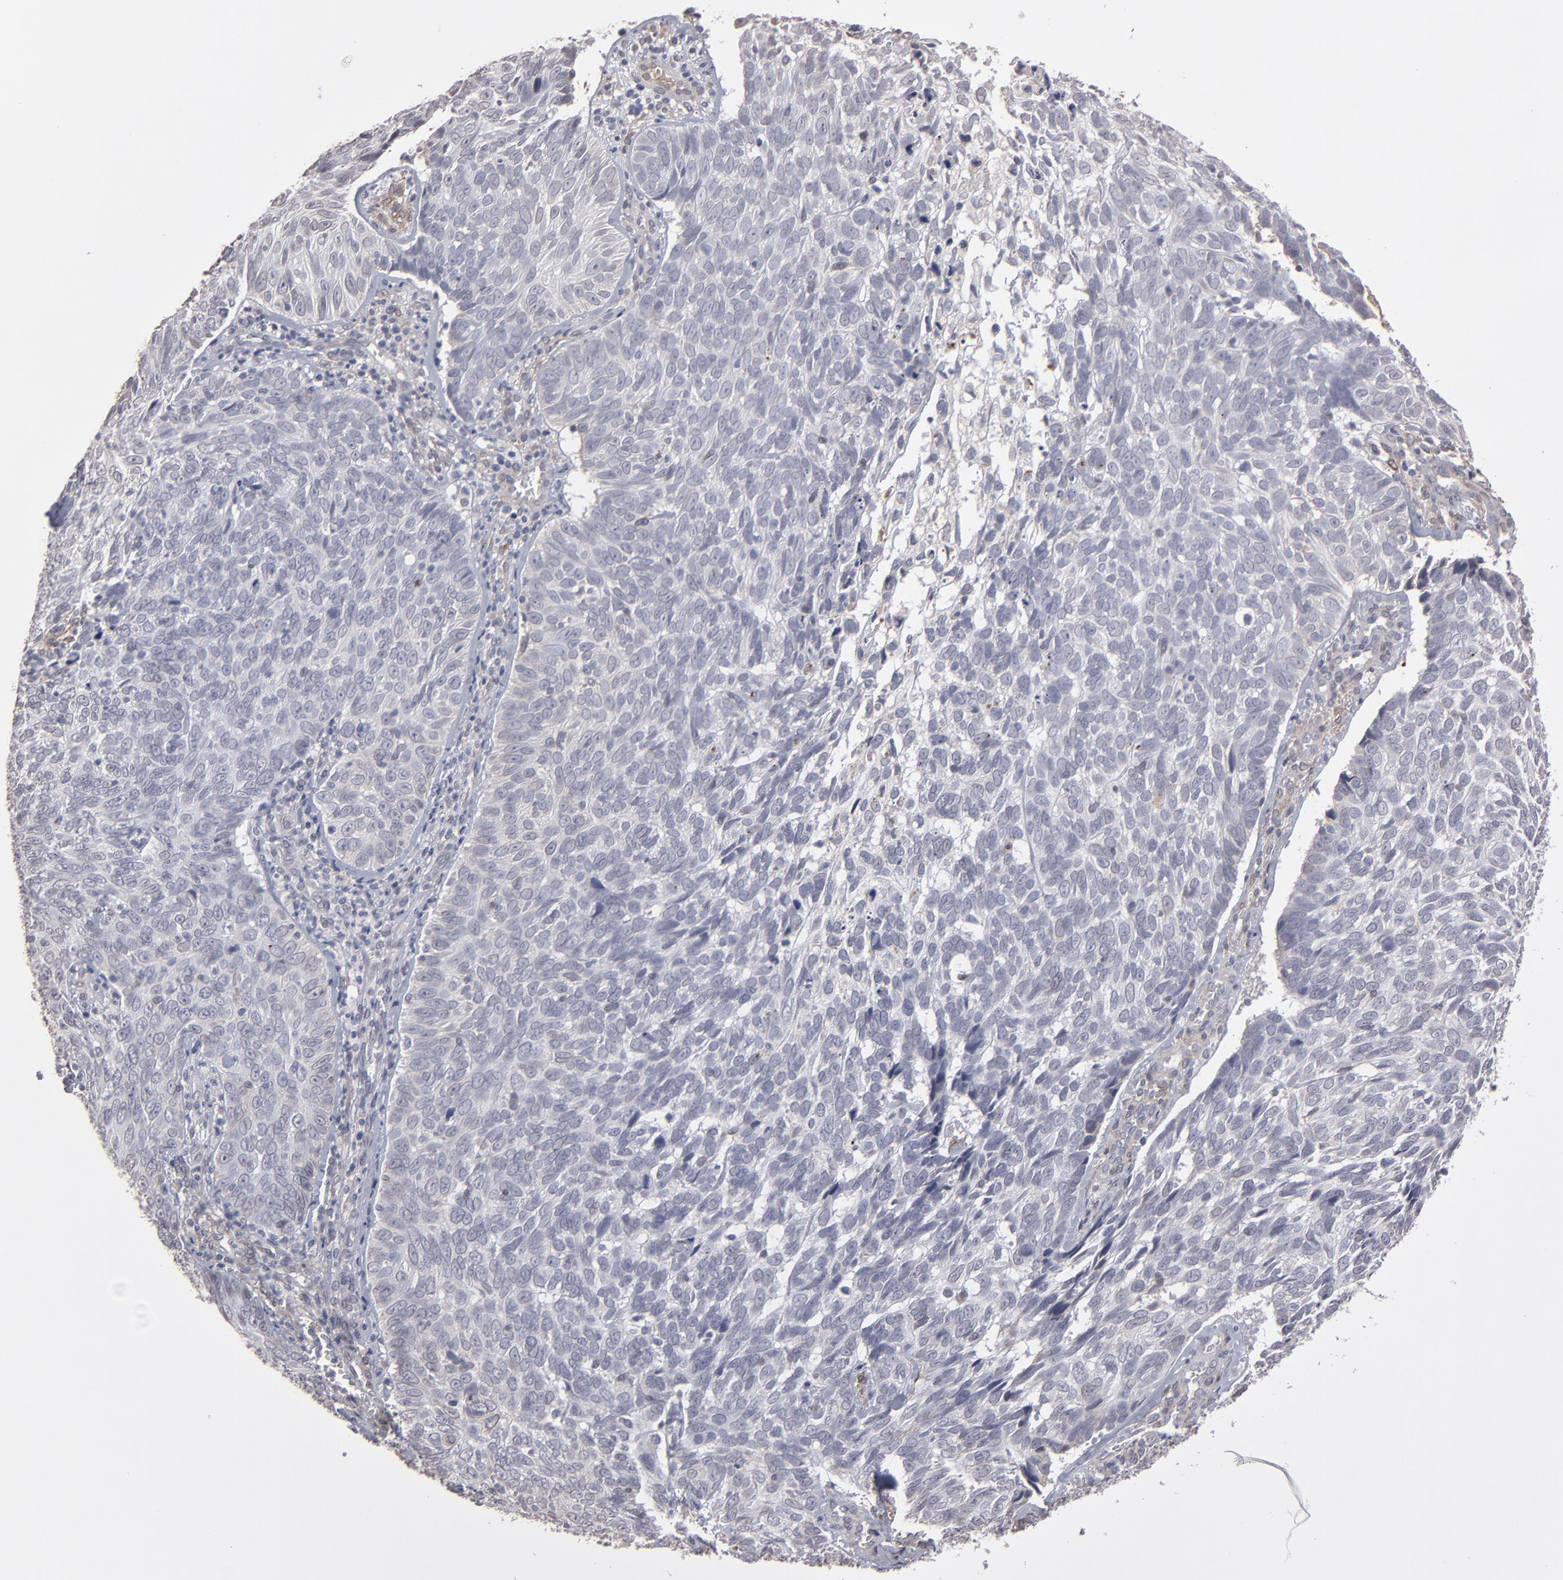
{"staining": {"intensity": "weak", "quantity": "<25%", "location": "cytoplasmic/membranous"}, "tissue": "skin cancer", "cell_type": "Tumor cells", "image_type": "cancer", "snomed": [{"axis": "morphology", "description": "Basal cell carcinoma"}, {"axis": "topography", "description": "Skin"}], "caption": "DAB immunohistochemical staining of human skin basal cell carcinoma displays no significant positivity in tumor cells. The staining is performed using DAB brown chromogen with nuclei counter-stained in using hematoxylin.", "gene": "ITGB5", "patient": {"sex": "male", "age": 72}}